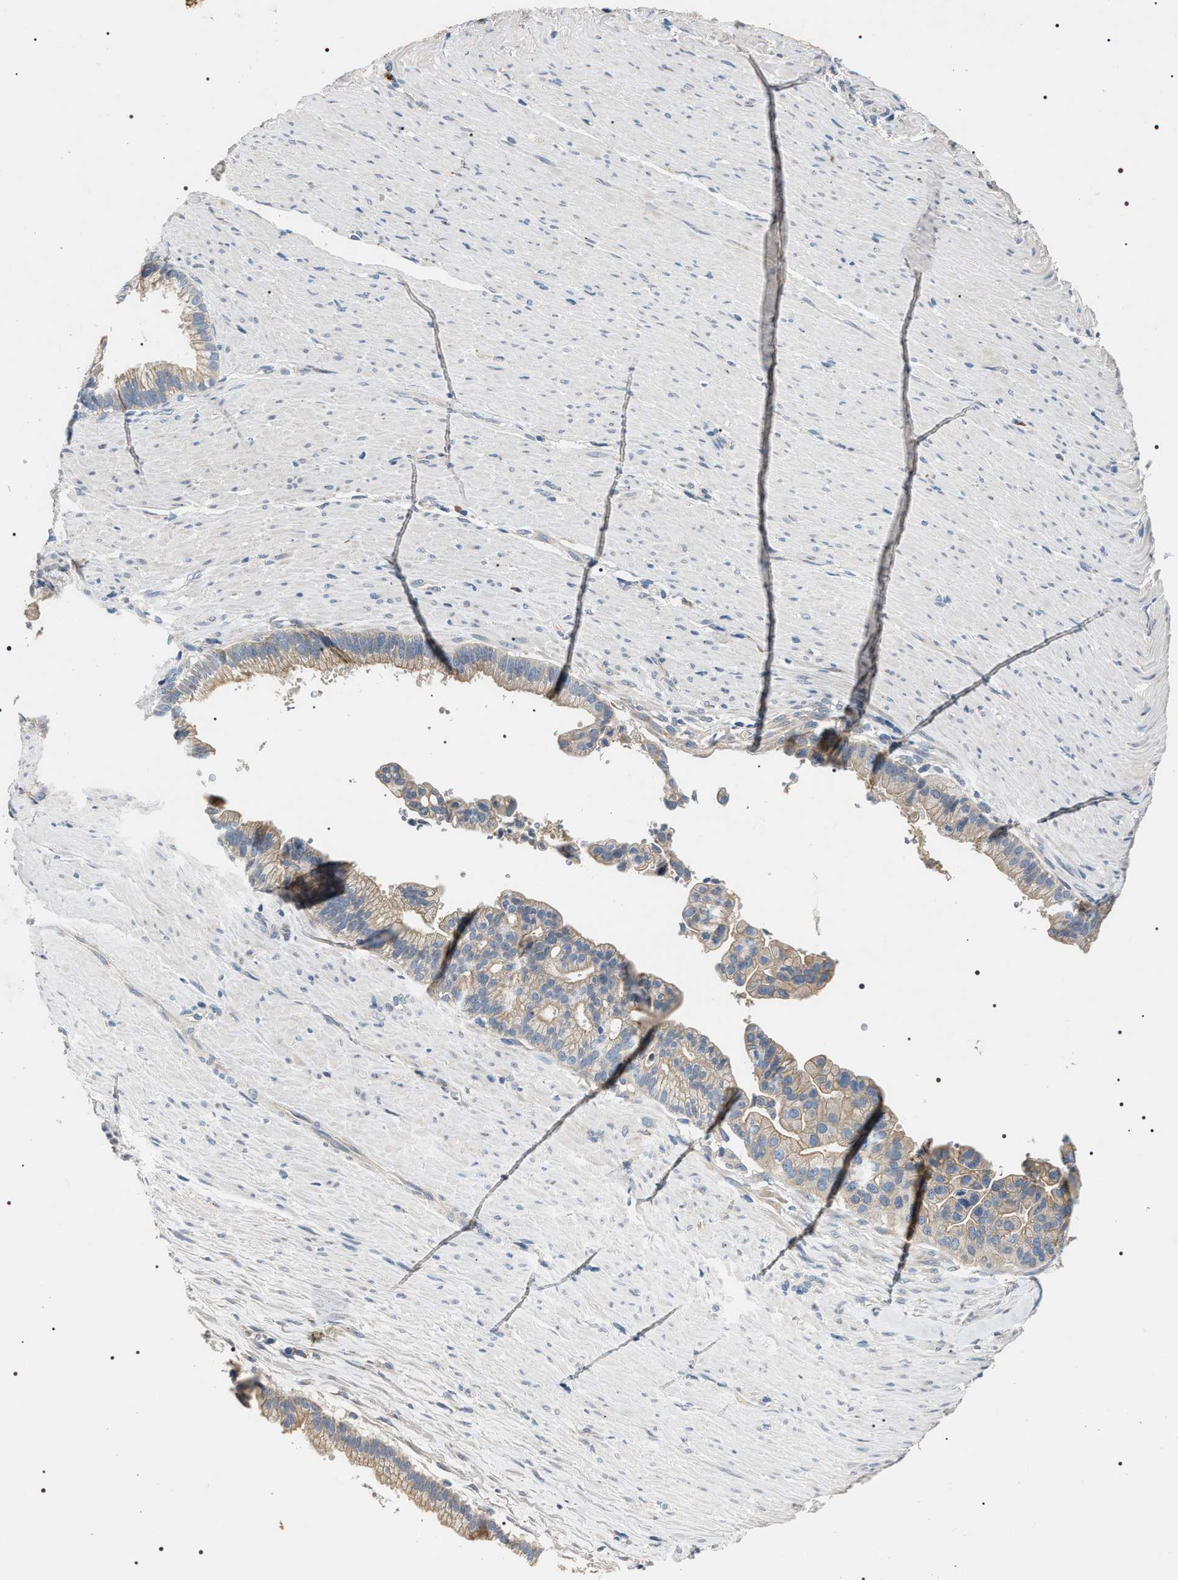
{"staining": {"intensity": "weak", "quantity": ">75%", "location": "cytoplasmic/membranous"}, "tissue": "pancreatic cancer", "cell_type": "Tumor cells", "image_type": "cancer", "snomed": [{"axis": "morphology", "description": "Adenocarcinoma, NOS"}, {"axis": "topography", "description": "Pancreas"}], "caption": "Human adenocarcinoma (pancreatic) stained with a brown dye reveals weak cytoplasmic/membranous positive staining in about >75% of tumor cells.", "gene": "IFT81", "patient": {"sex": "male", "age": 69}}